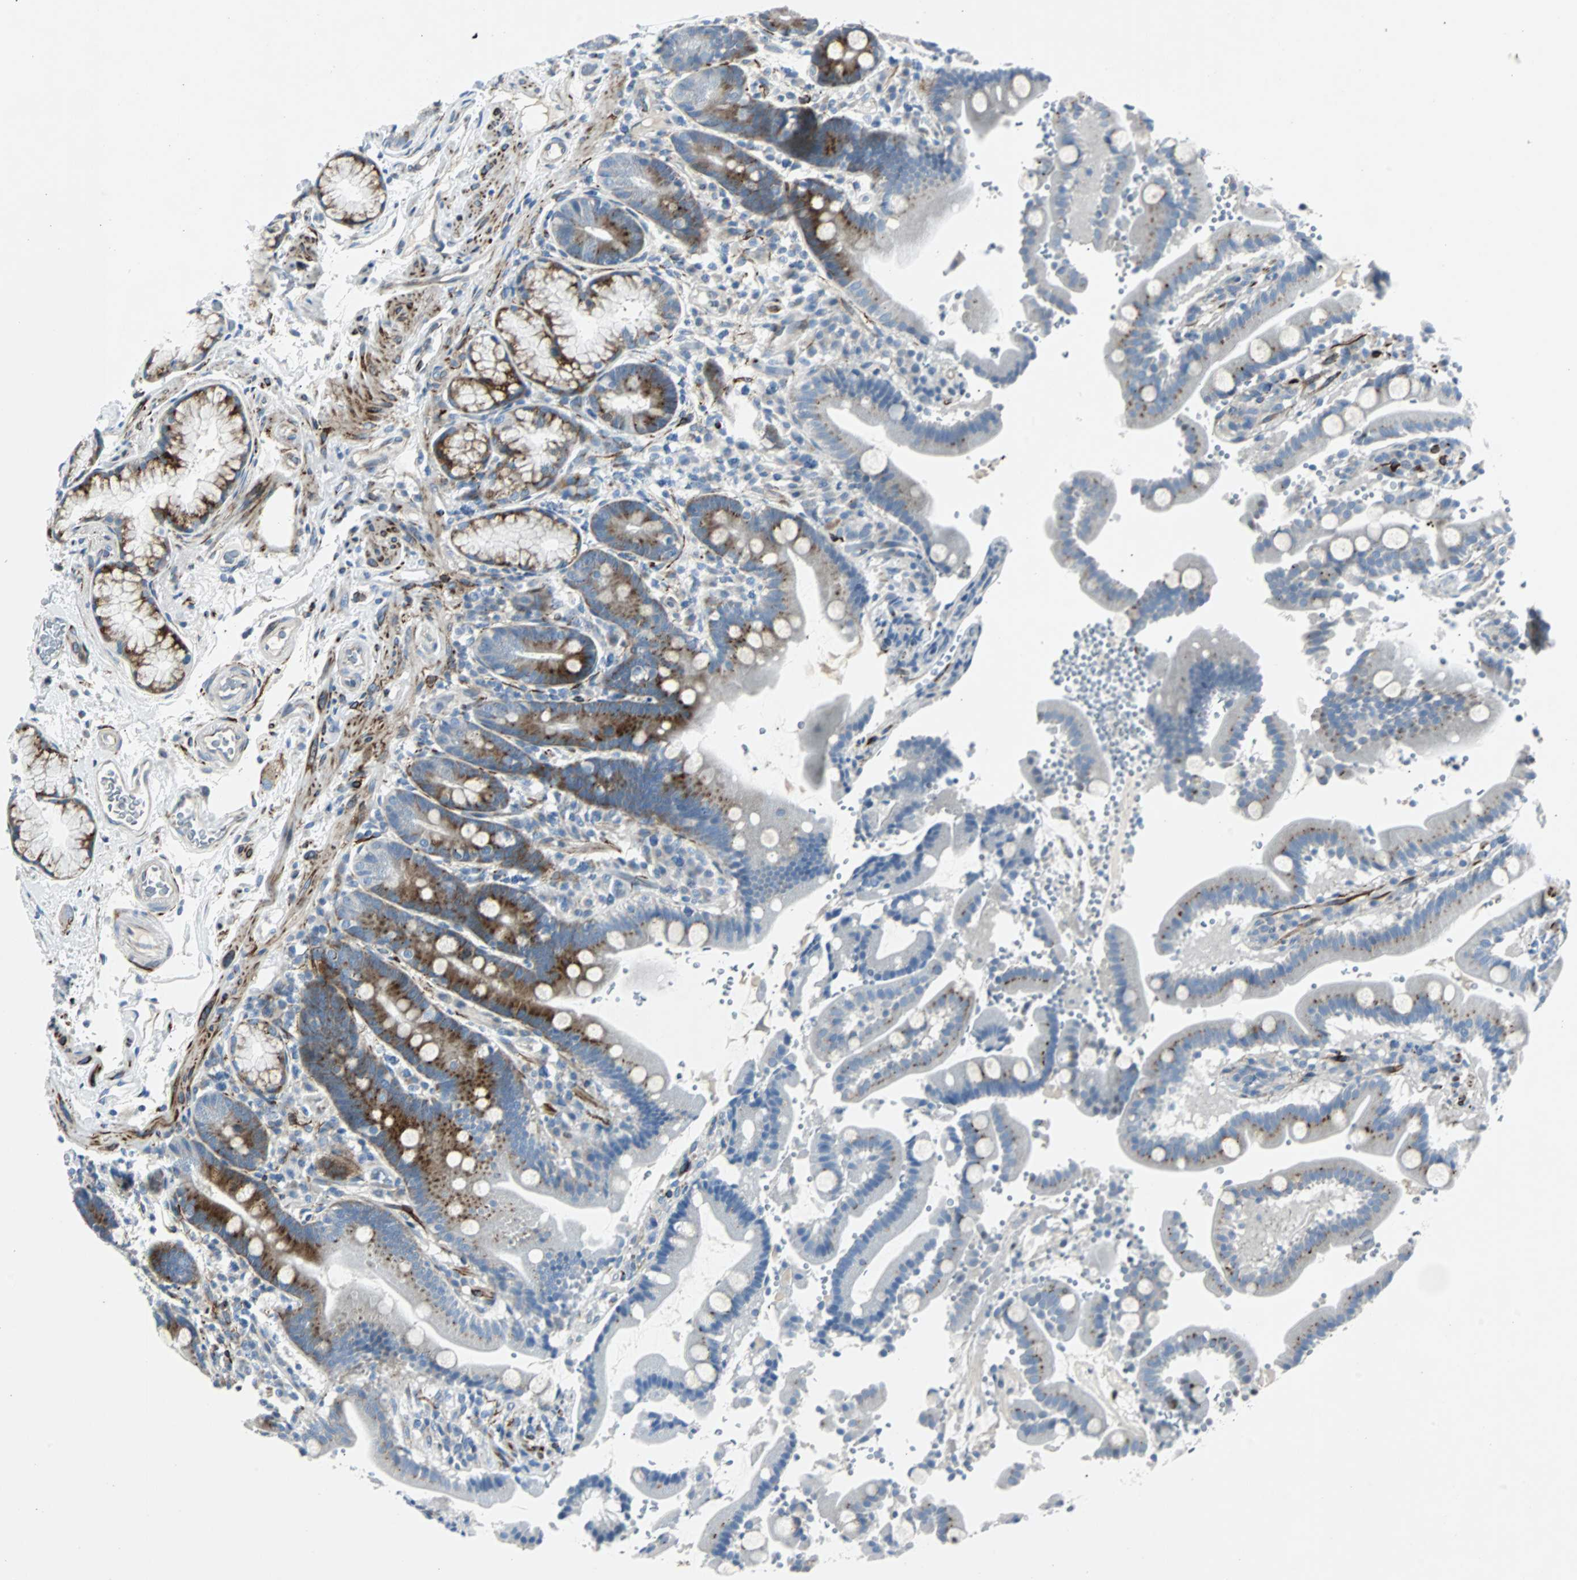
{"staining": {"intensity": "strong", "quantity": "<25%", "location": "cytoplasmic/membranous"}, "tissue": "duodenum", "cell_type": "Glandular cells", "image_type": "normal", "snomed": [{"axis": "morphology", "description": "Normal tissue, NOS"}, {"axis": "topography", "description": "Small intestine, NOS"}], "caption": "DAB (3,3'-diaminobenzidine) immunohistochemical staining of unremarkable human duodenum displays strong cytoplasmic/membranous protein positivity in about <25% of glandular cells. (DAB (3,3'-diaminobenzidine) IHC, brown staining for protein, blue staining for nuclei).", "gene": "BBC3", "patient": {"sex": "female", "age": 71}}